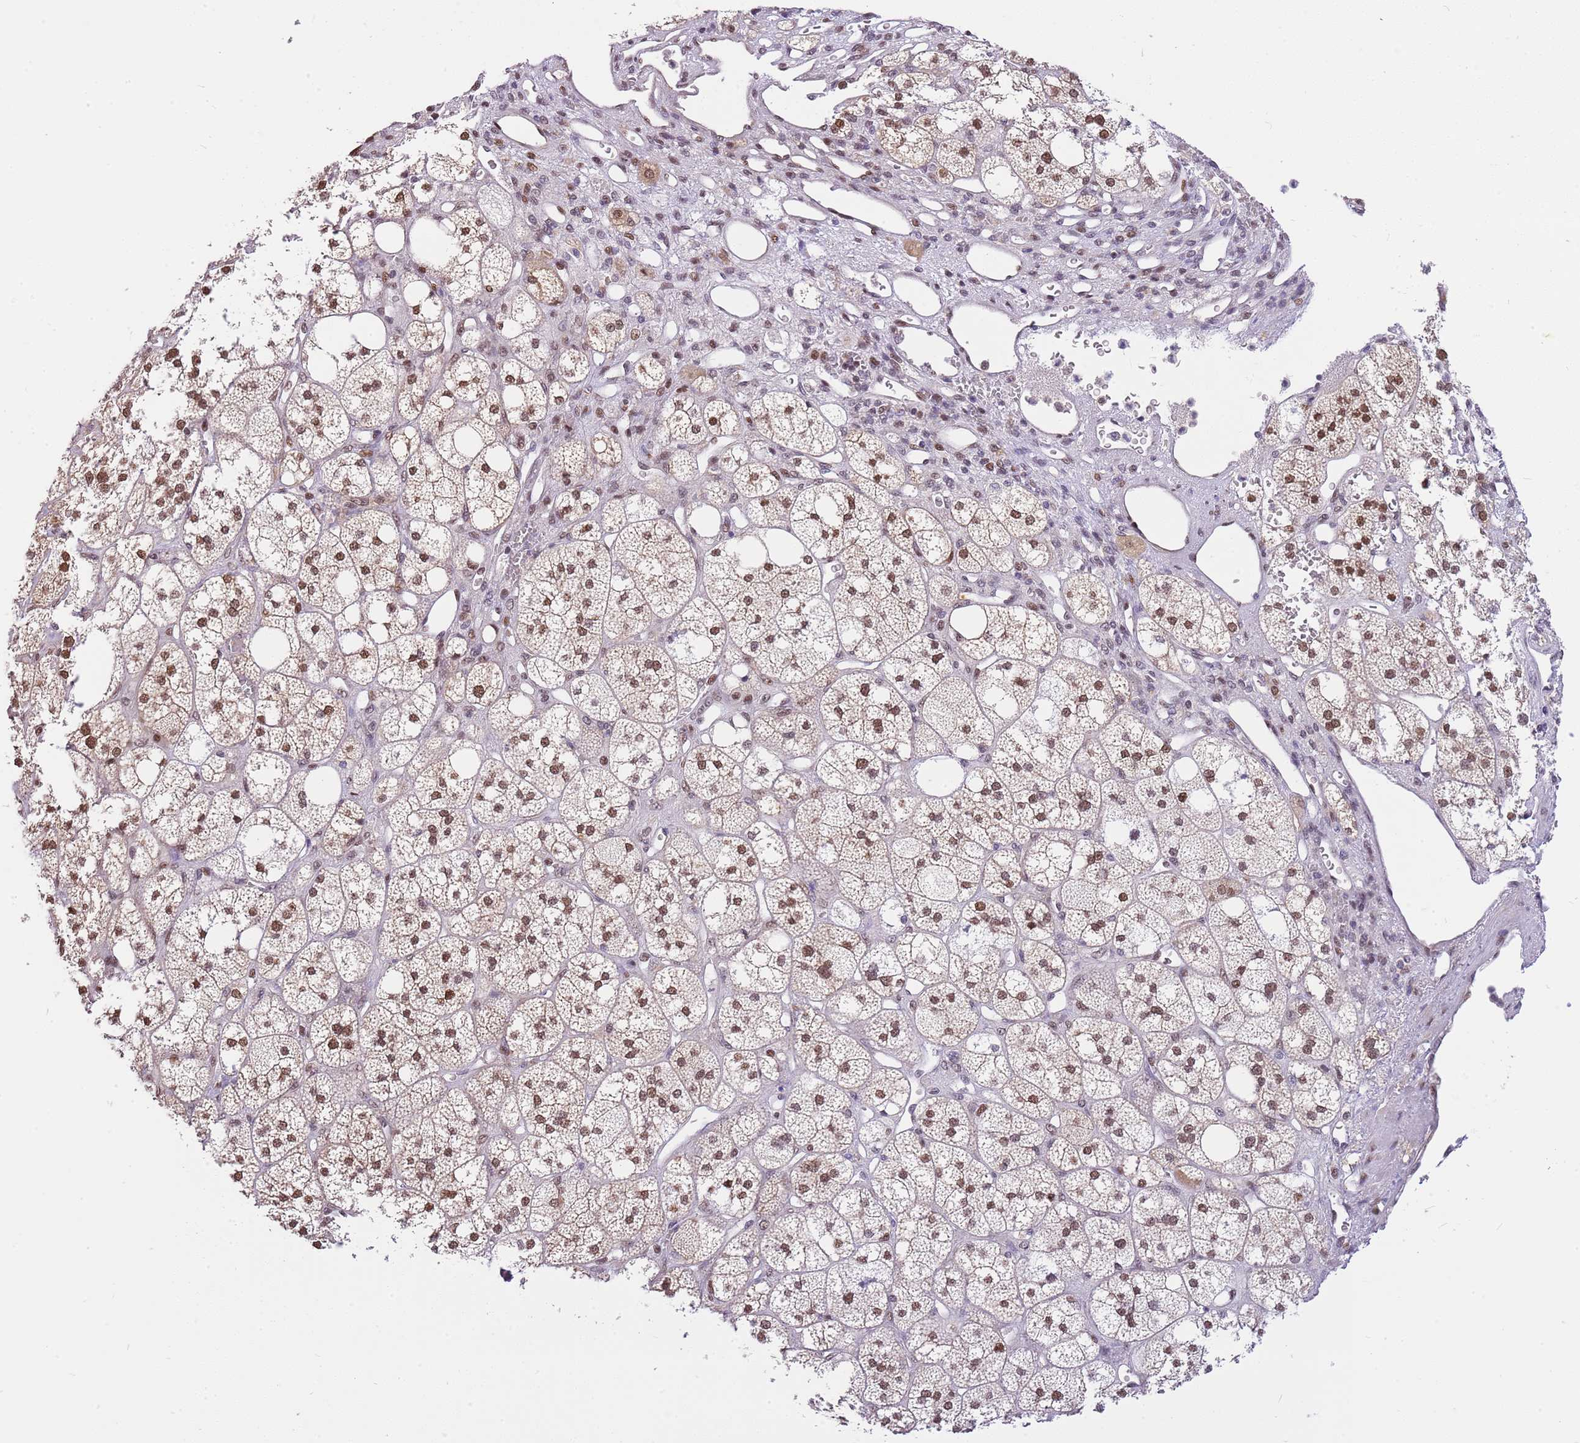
{"staining": {"intensity": "moderate", "quantity": ">75%", "location": "nuclear"}, "tissue": "adrenal gland", "cell_type": "Glandular cells", "image_type": "normal", "snomed": [{"axis": "morphology", "description": "Normal tissue, NOS"}, {"axis": "topography", "description": "Adrenal gland"}], "caption": "High-power microscopy captured an immunohistochemistry (IHC) image of normal adrenal gland, revealing moderate nuclear expression in approximately >75% of glandular cells.", "gene": "RFK", "patient": {"sex": "male", "age": 61}}